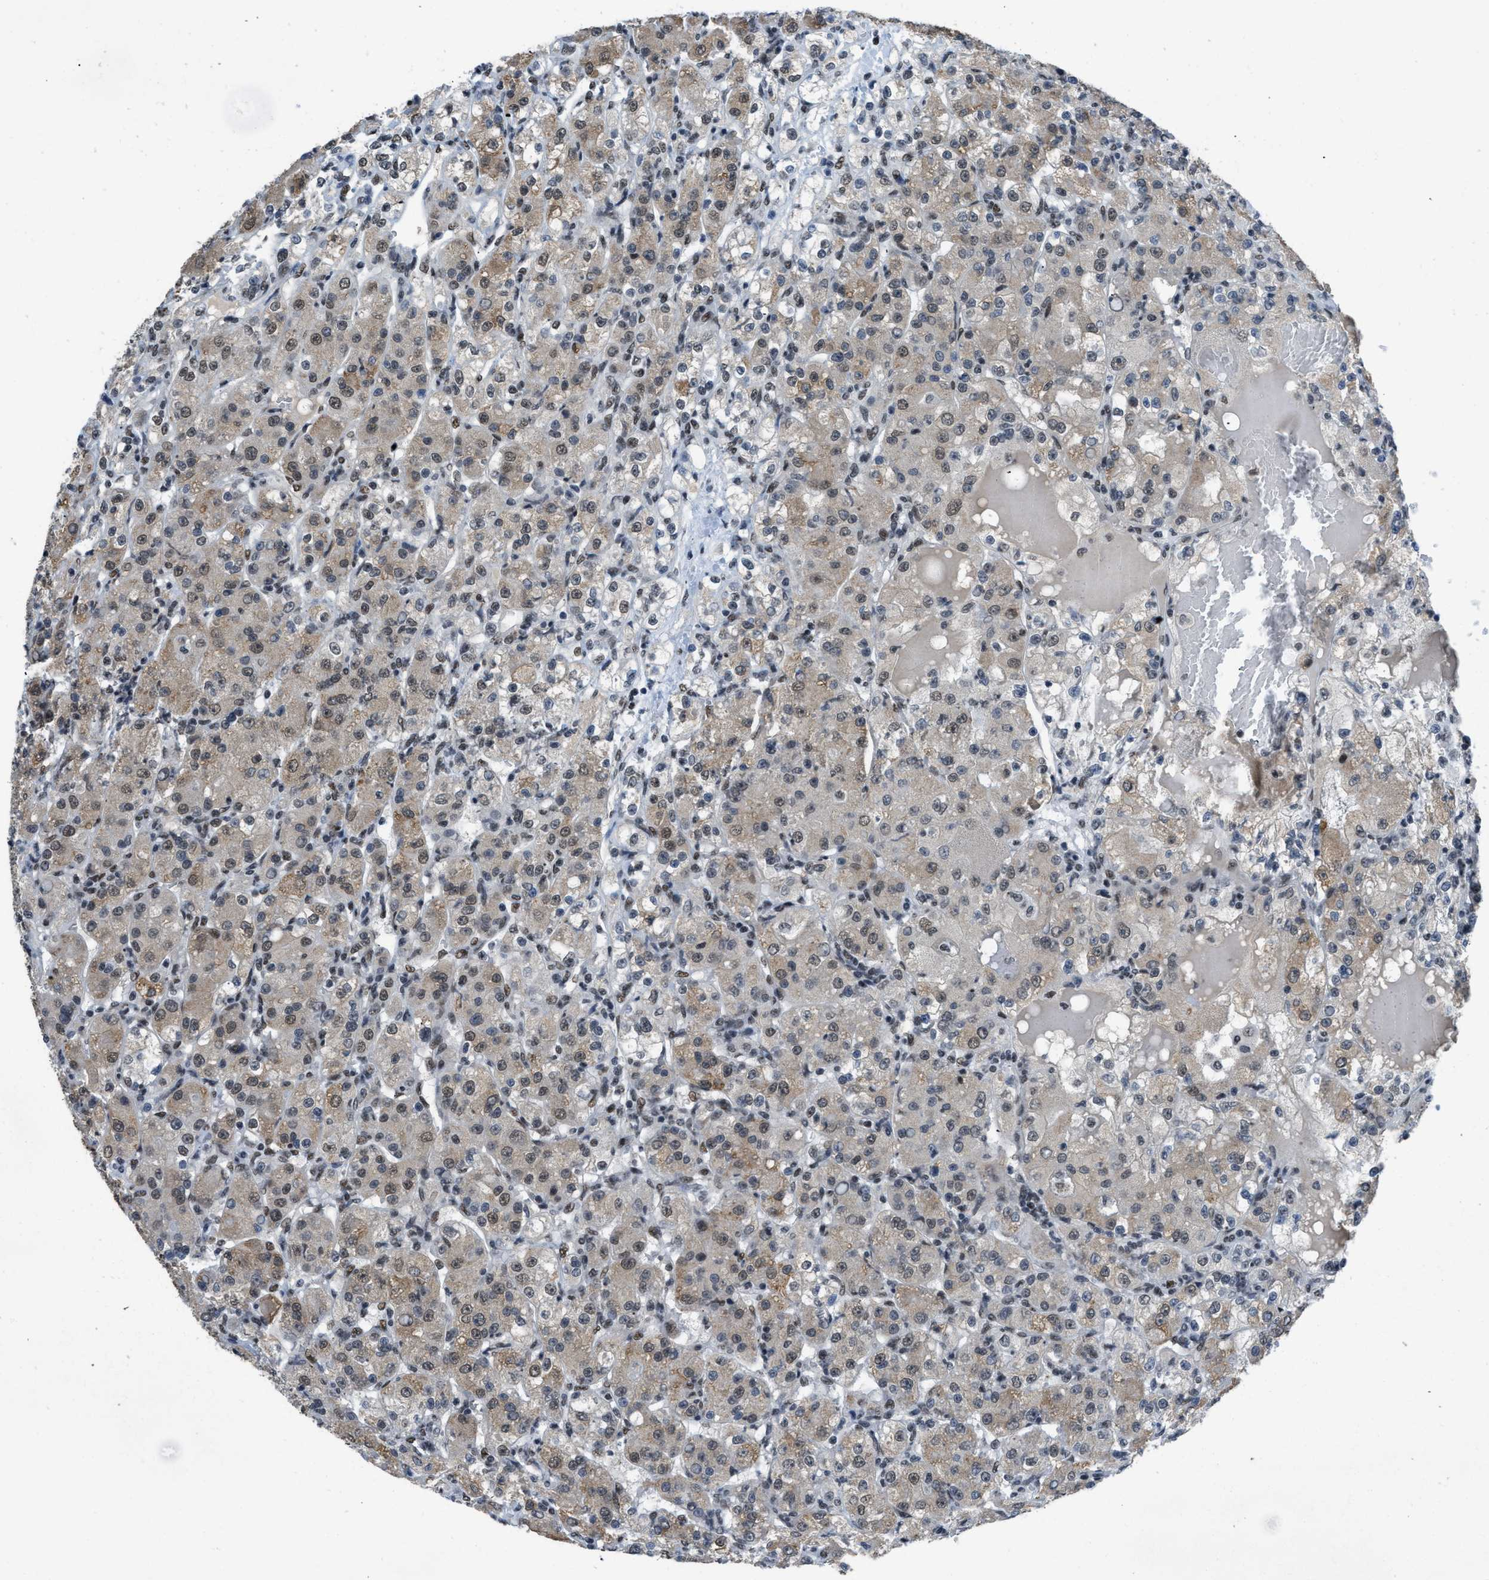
{"staining": {"intensity": "moderate", "quantity": ">75%", "location": "cytoplasmic/membranous,nuclear"}, "tissue": "renal cancer", "cell_type": "Tumor cells", "image_type": "cancer", "snomed": [{"axis": "morphology", "description": "Normal tissue, NOS"}, {"axis": "morphology", "description": "Adenocarcinoma, NOS"}, {"axis": "topography", "description": "Kidney"}], "caption": "Immunohistochemical staining of human renal cancer (adenocarcinoma) exhibits medium levels of moderate cytoplasmic/membranous and nuclear protein staining in about >75% of tumor cells.", "gene": "GATAD2B", "patient": {"sex": "male", "age": 61}}